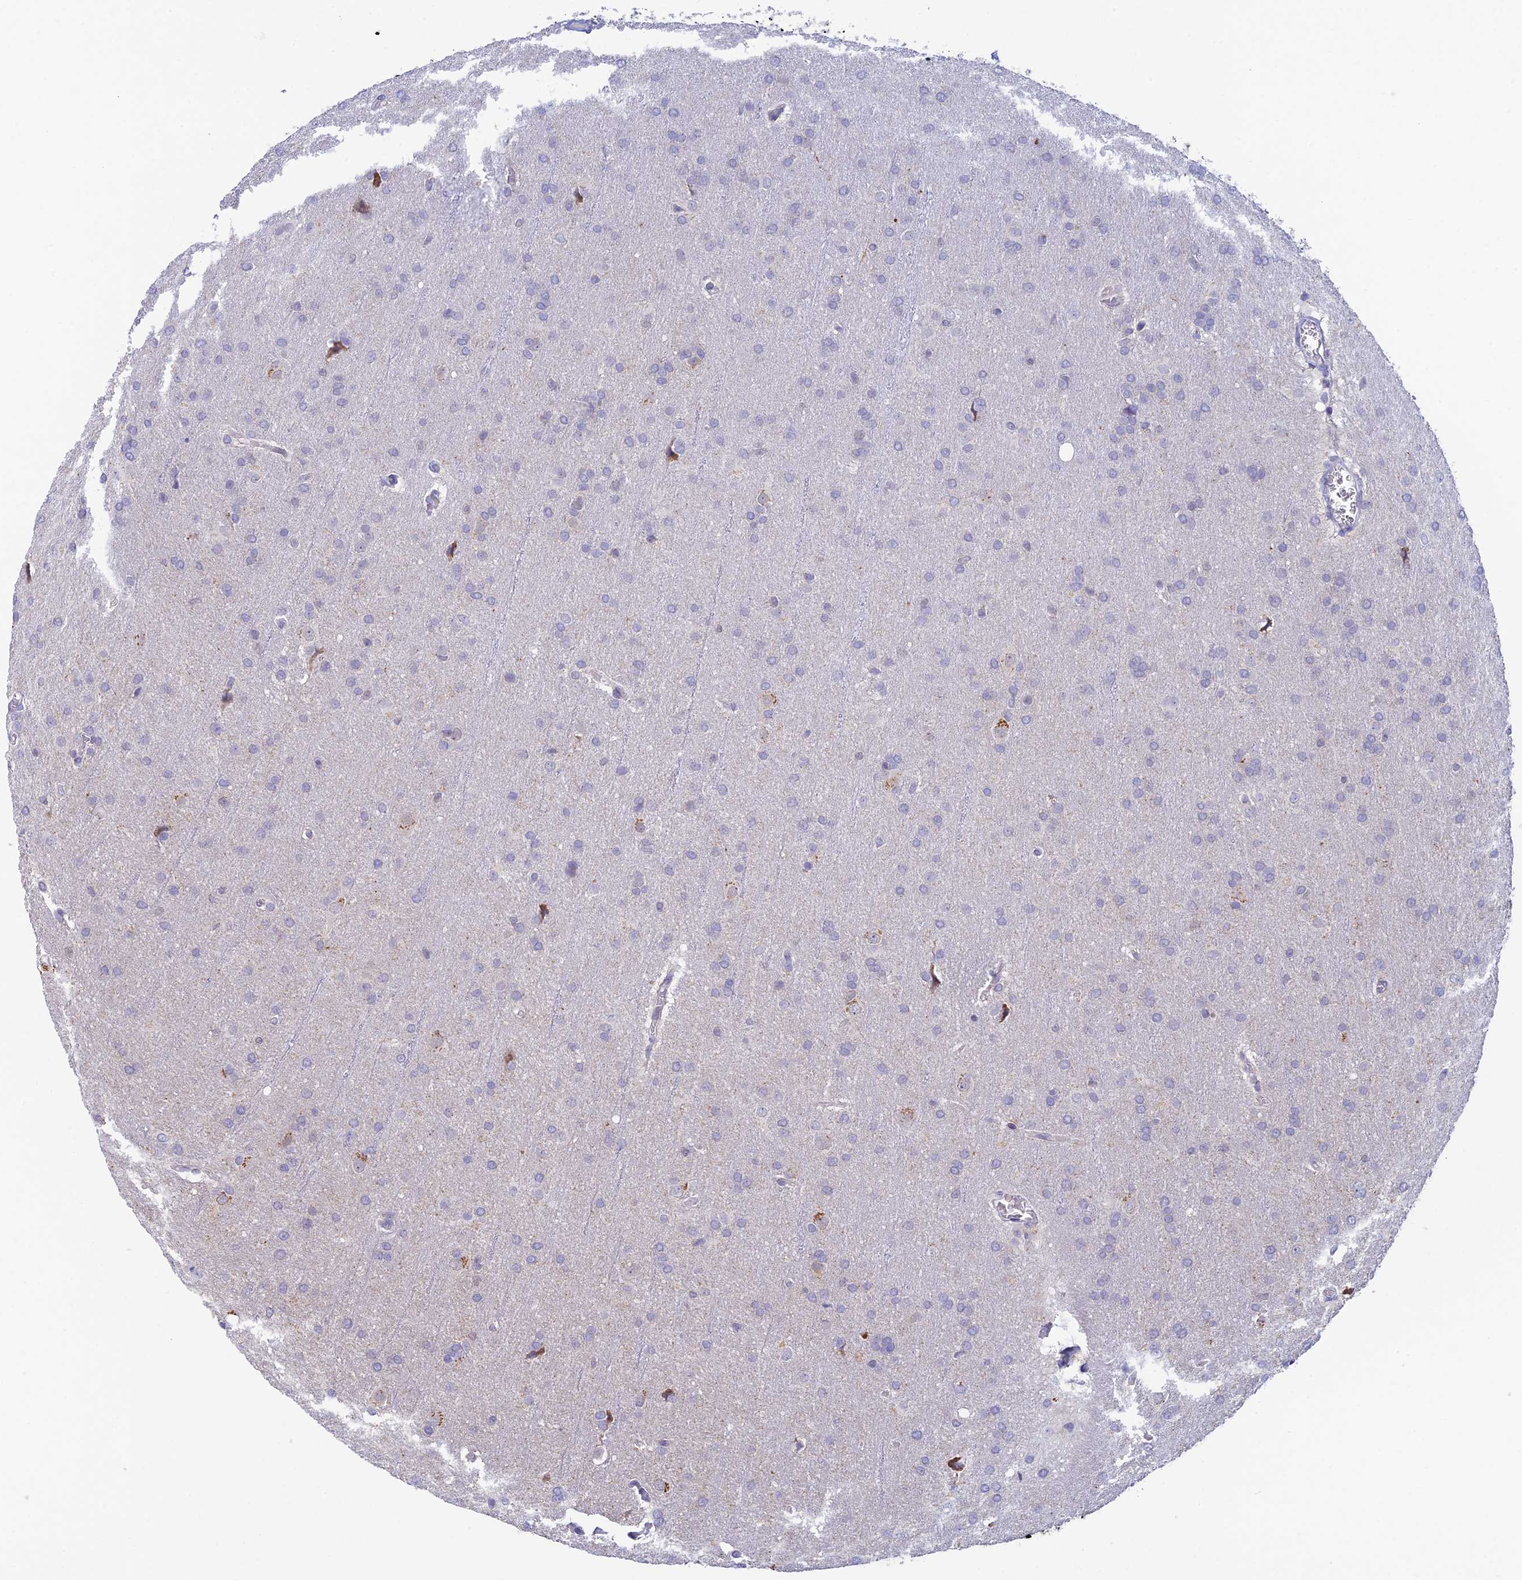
{"staining": {"intensity": "negative", "quantity": "none", "location": "none"}, "tissue": "glioma", "cell_type": "Tumor cells", "image_type": "cancer", "snomed": [{"axis": "morphology", "description": "Glioma, malignant, Low grade"}, {"axis": "topography", "description": "Brain"}], "caption": "Tumor cells show no significant protein expression in malignant glioma (low-grade).", "gene": "REXO5", "patient": {"sex": "female", "age": 32}}